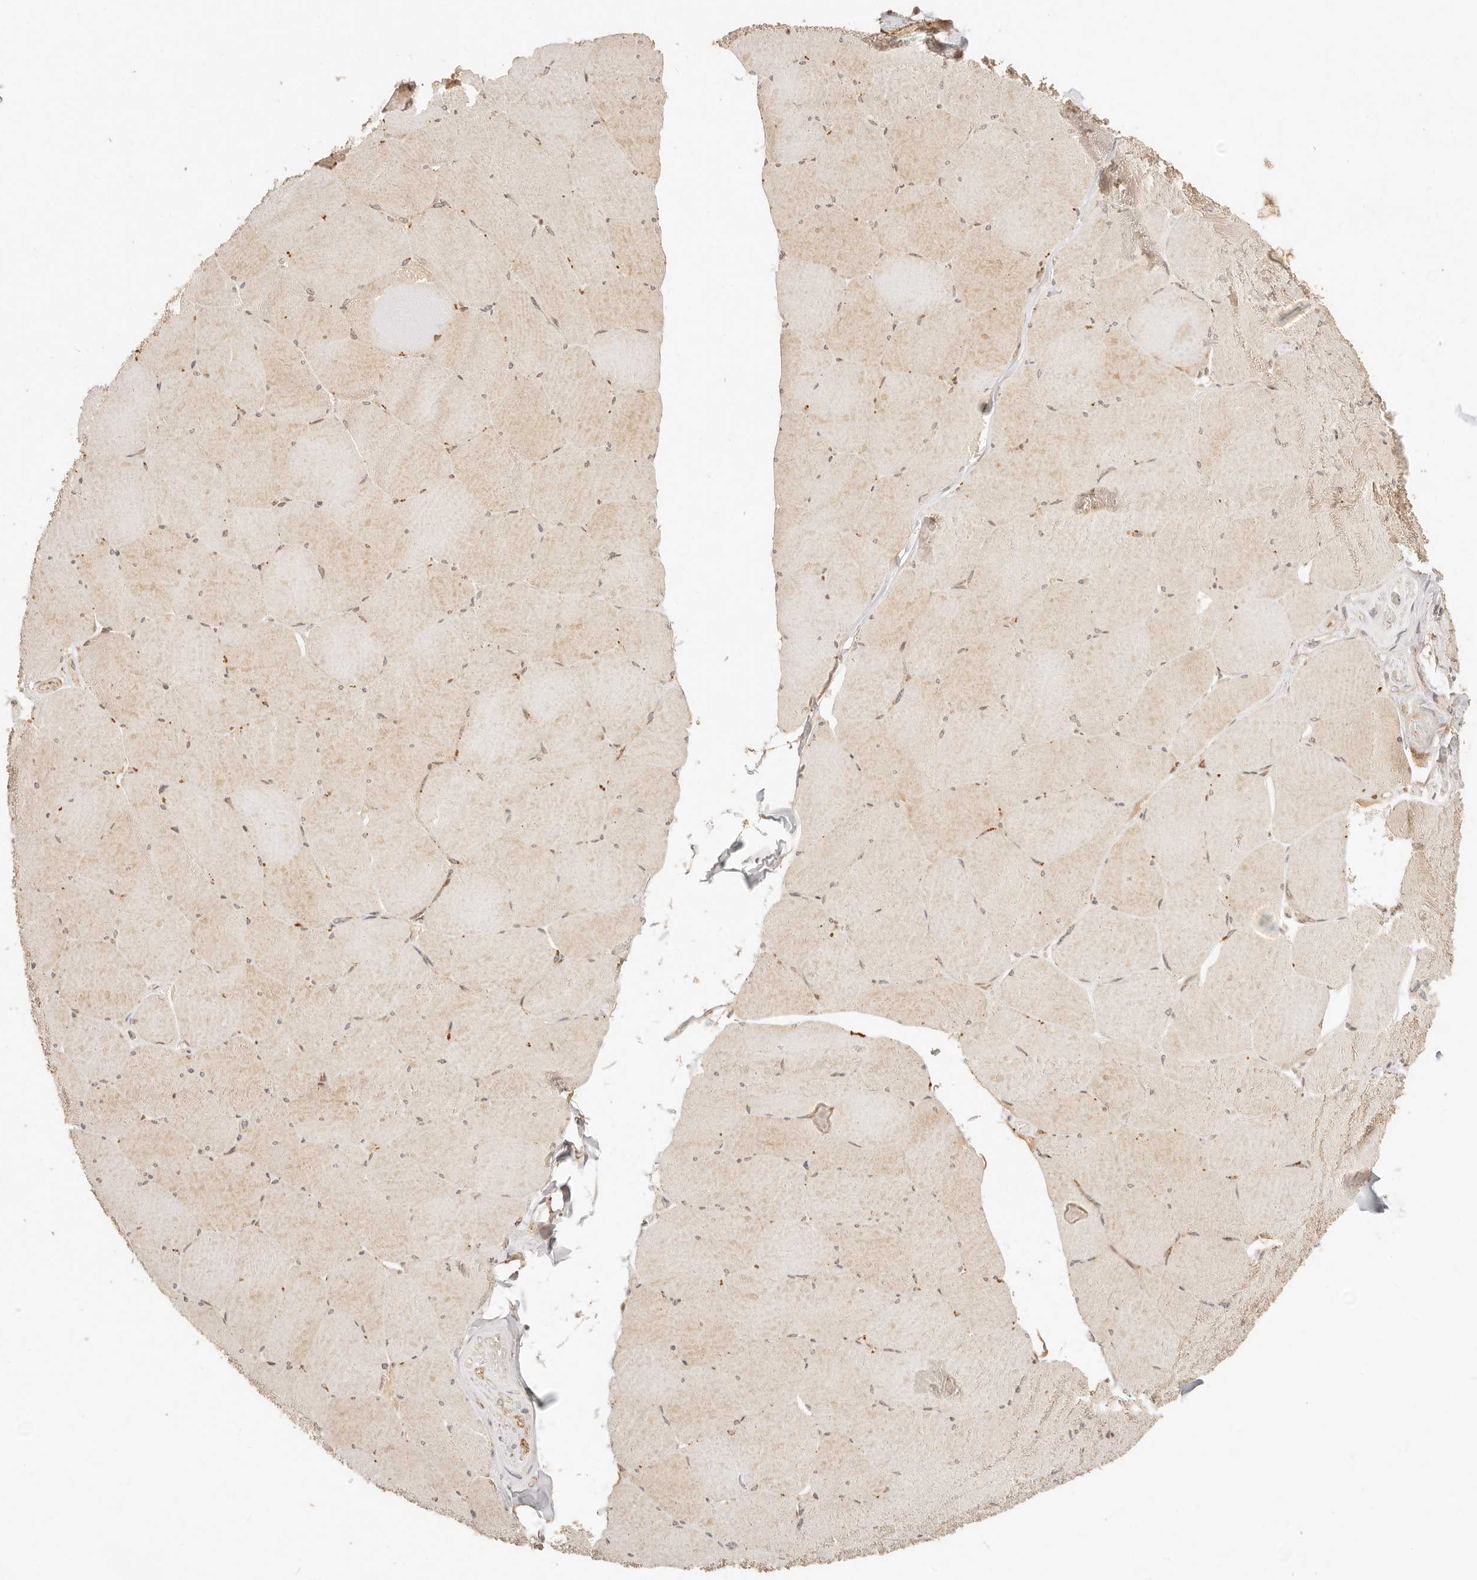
{"staining": {"intensity": "weak", "quantity": ">75%", "location": "cytoplasmic/membranous,nuclear"}, "tissue": "skeletal muscle", "cell_type": "Myocytes", "image_type": "normal", "snomed": [{"axis": "morphology", "description": "Normal tissue, NOS"}, {"axis": "topography", "description": "Skeletal muscle"}, {"axis": "topography", "description": "Head-Neck"}], "caption": "Myocytes show low levels of weak cytoplasmic/membranous,nuclear positivity in approximately >75% of cells in unremarkable skeletal muscle.", "gene": "TIMM17A", "patient": {"sex": "male", "age": 66}}